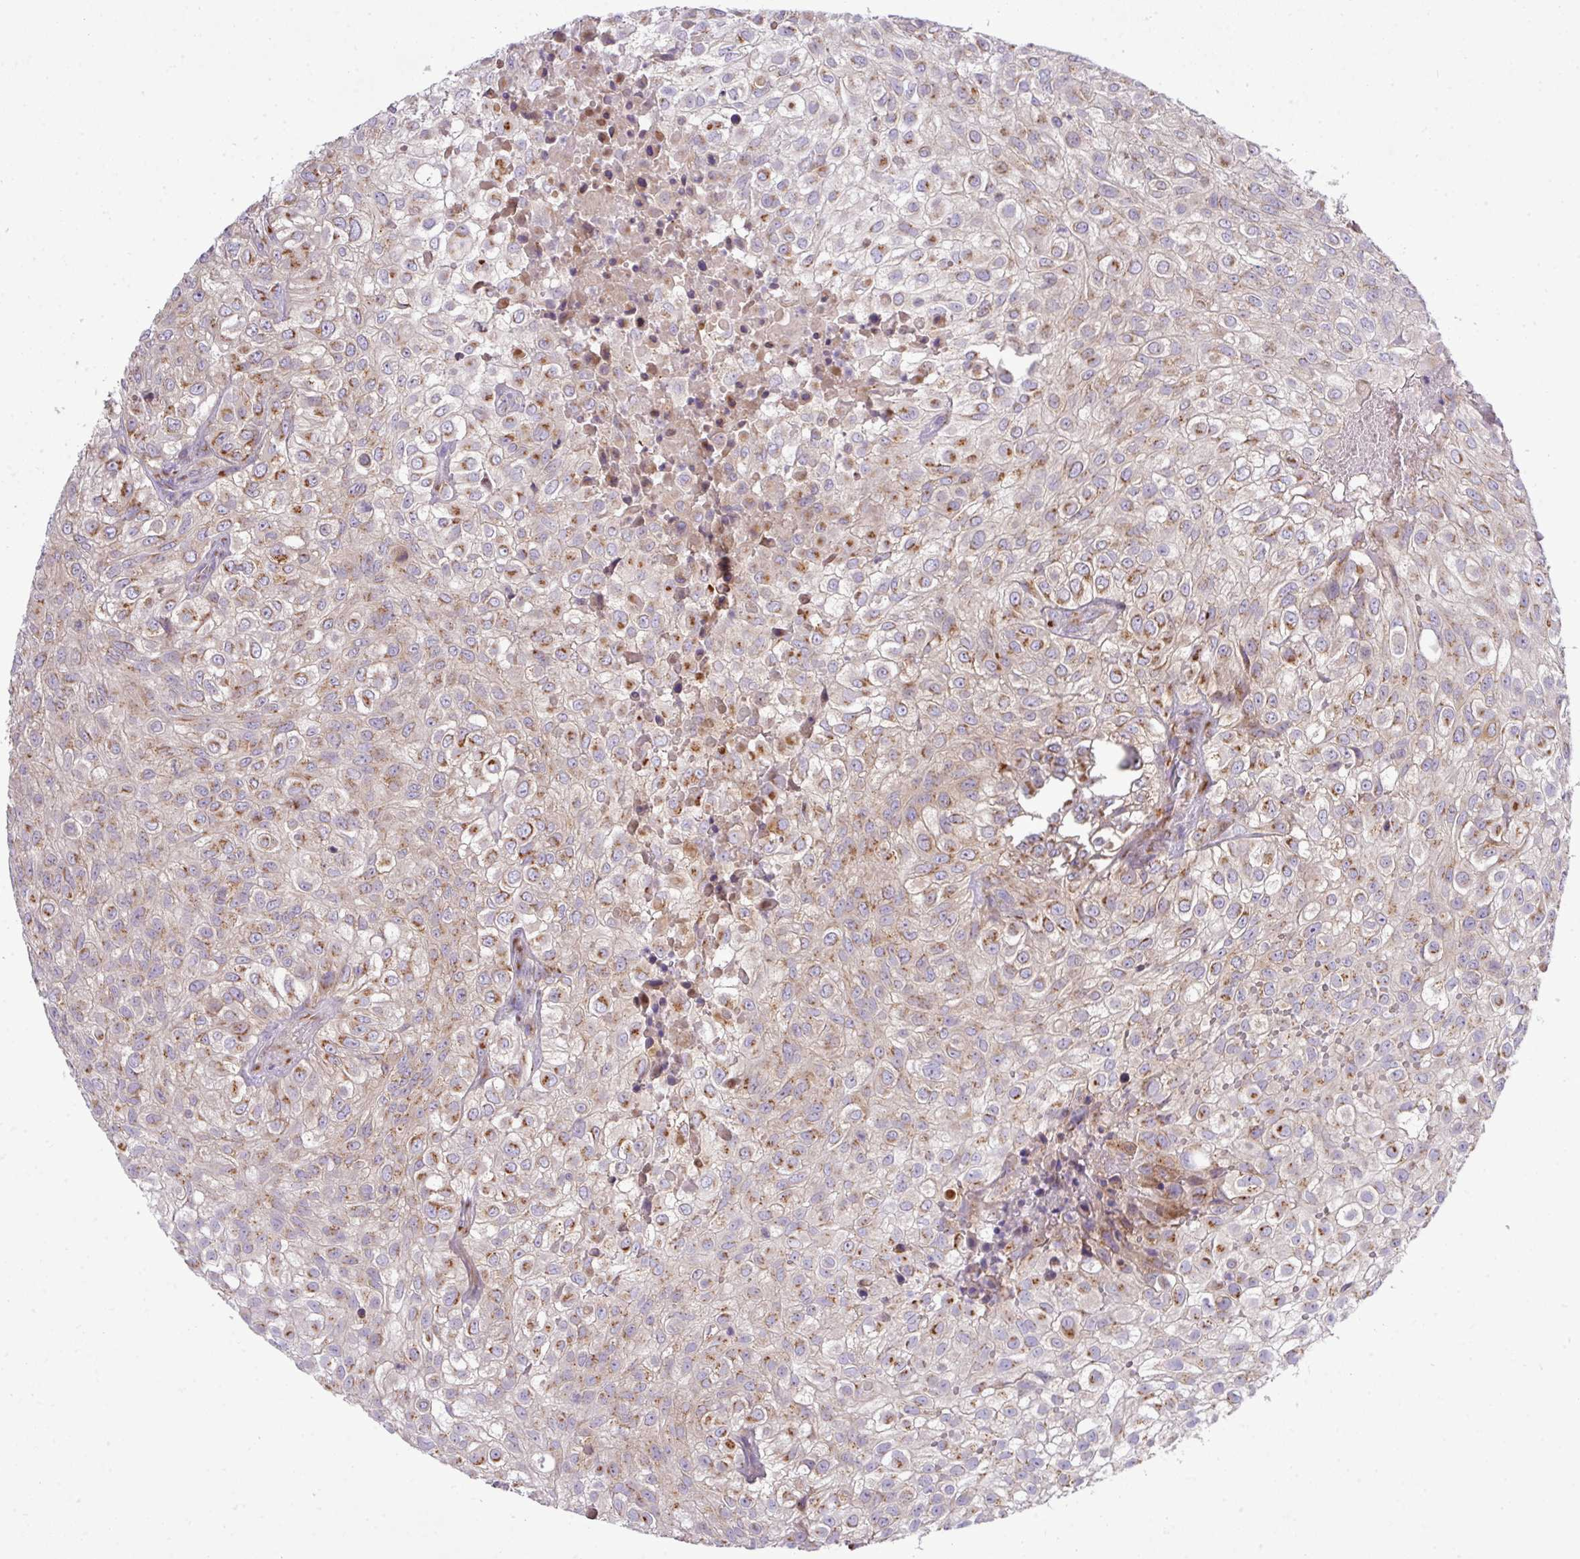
{"staining": {"intensity": "moderate", "quantity": "25%-75%", "location": "cytoplasmic/membranous"}, "tissue": "urothelial cancer", "cell_type": "Tumor cells", "image_type": "cancer", "snomed": [{"axis": "morphology", "description": "Urothelial carcinoma, High grade"}, {"axis": "topography", "description": "Urinary bladder"}], "caption": "Immunohistochemical staining of human urothelial cancer demonstrates medium levels of moderate cytoplasmic/membranous expression in about 25%-75% of tumor cells.", "gene": "VTI1A", "patient": {"sex": "male", "age": 56}}